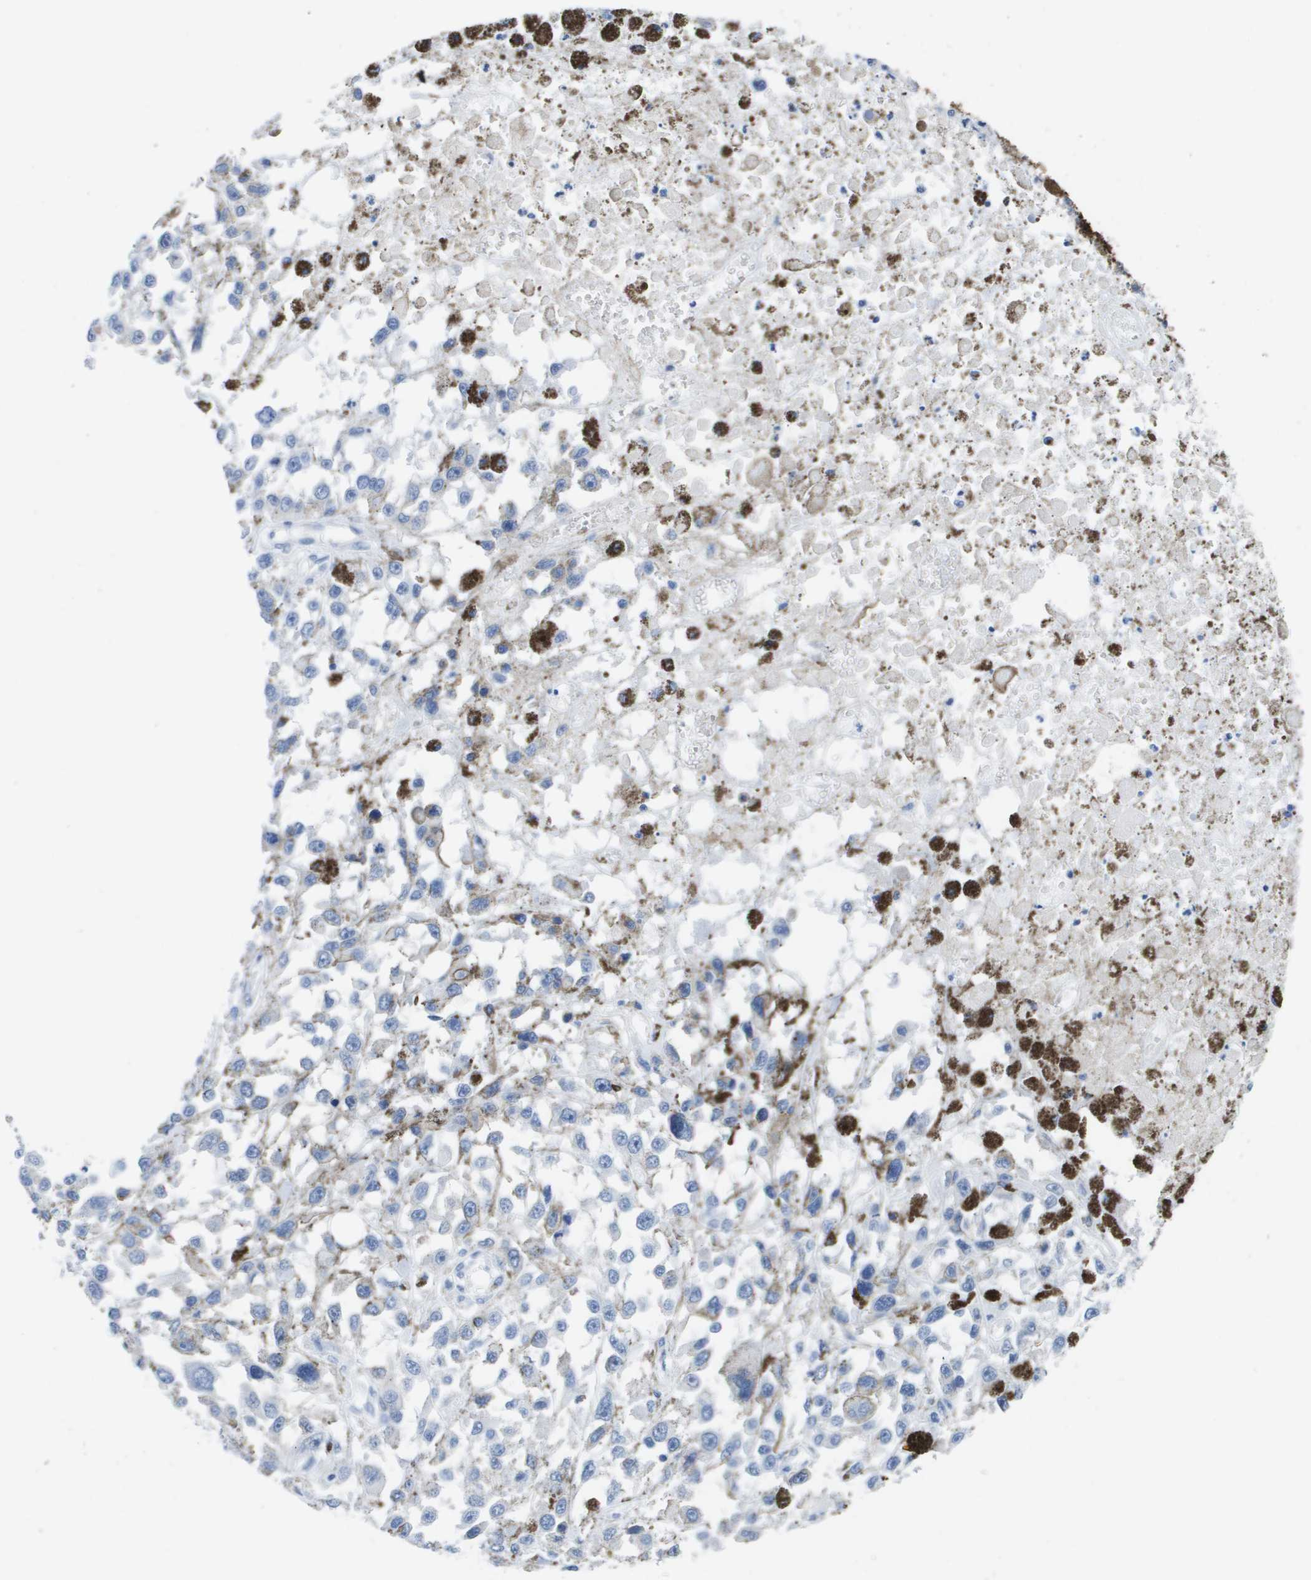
{"staining": {"intensity": "negative", "quantity": "none", "location": "none"}, "tissue": "melanoma", "cell_type": "Tumor cells", "image_type": "cancer", "snomed": [{"axis": "morphology", "description": "Malignant melanoma, Metastatic site"}, {"axis": "topography", "description": "Lymph node"}], "caption": "A photomicrograph of malignant melanoma (metastatic site) stained for a protein exhibits no brown staining in tumor cells.", "gene": "MS4A1", "patient": {"sex": "male", "age": 59}}